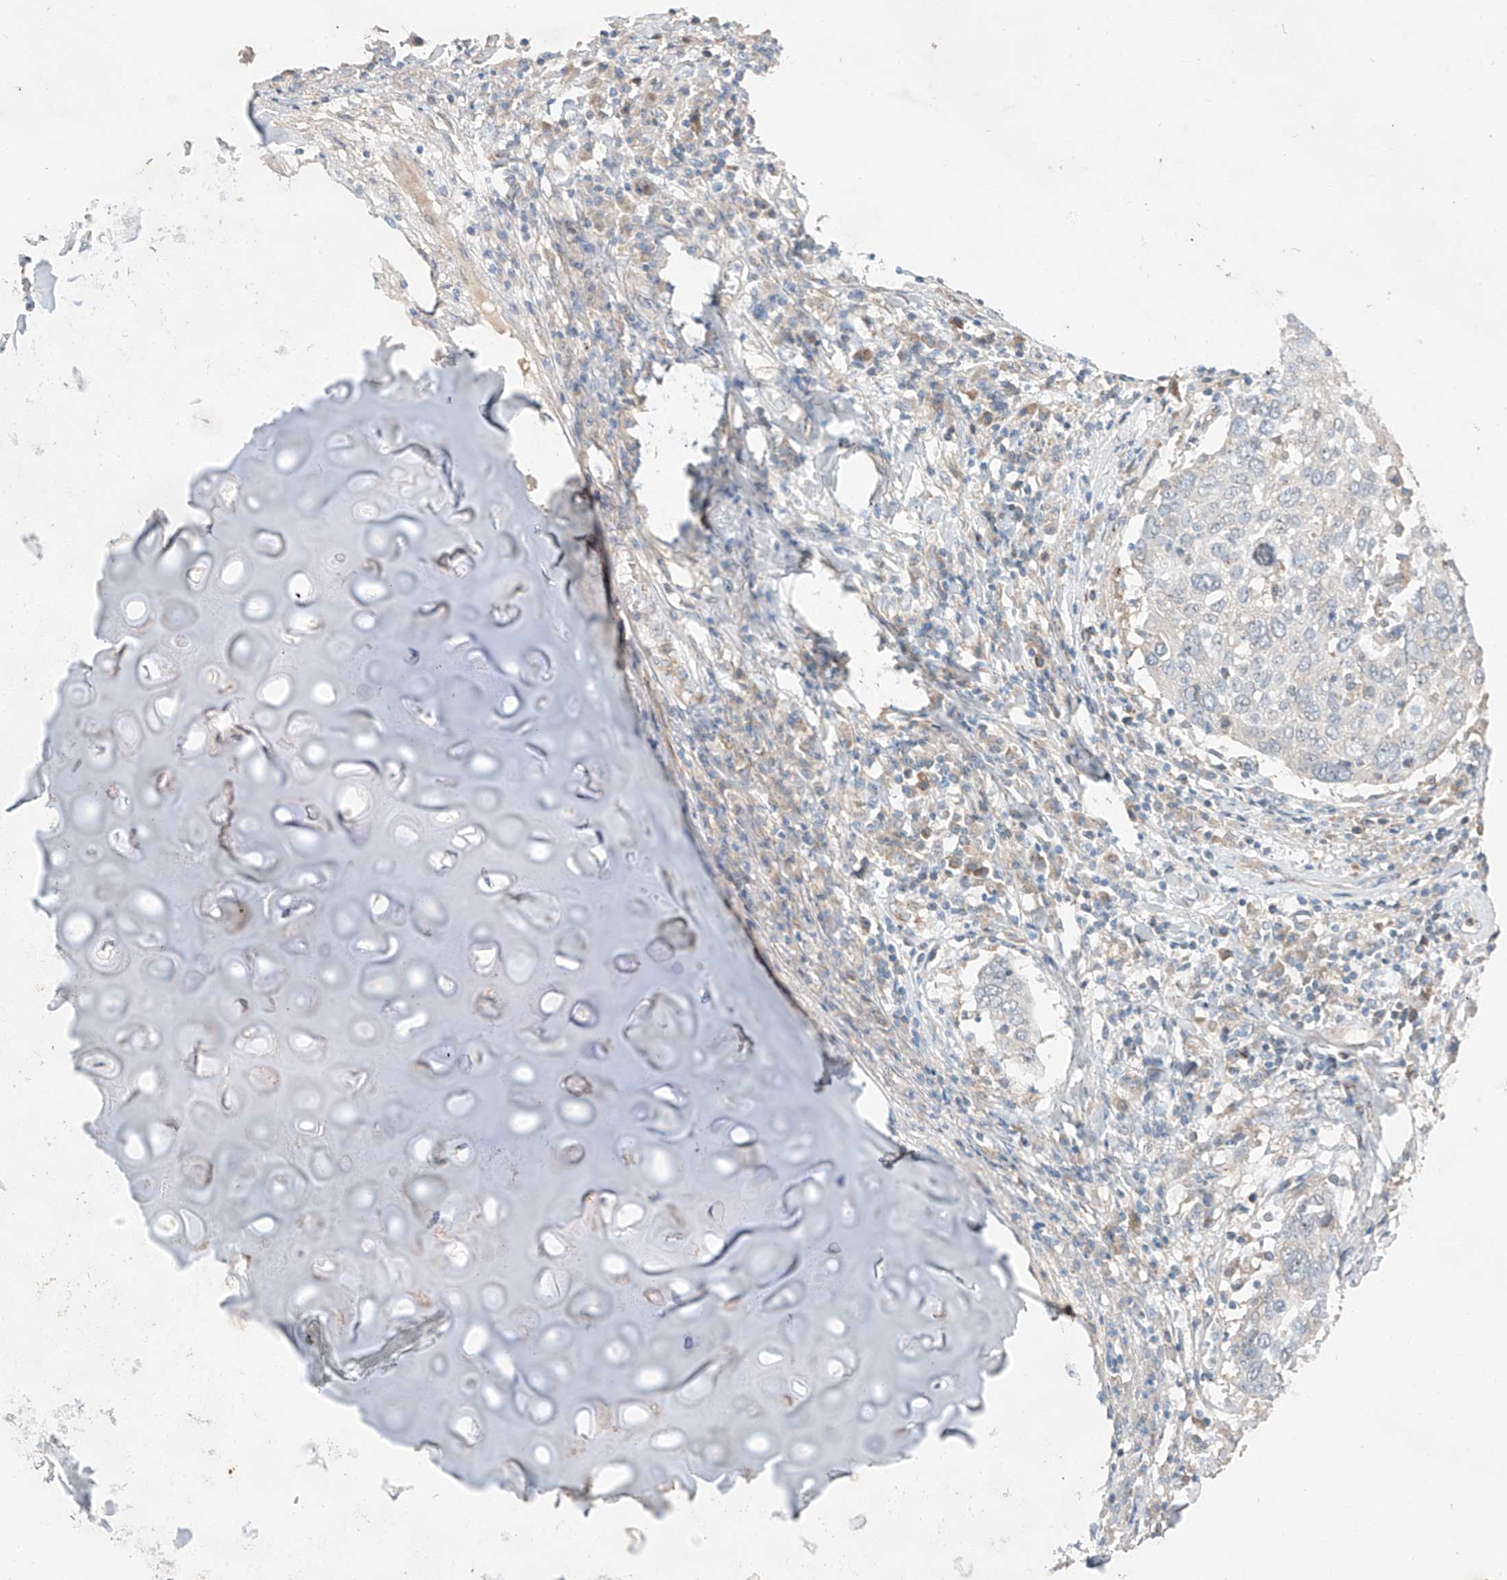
{"staining": {"intensity": "negative", "quantity": "none", "location": "none"}, "tissue": "lung cancer", "cell_type": "Tumor cells", "image_type": "cancer", "snomed": [{"axis": "morphology", "description": "Squamous cell carcinoma, NOS"}, {"axis": "topography", "description": "Lung"}], "caption": "The photomicrograph exhibits no significant positivity in tumor cells of lung cancer.", "gene": "RUSC1", "patient": {"sex": "male", "age": 65}}